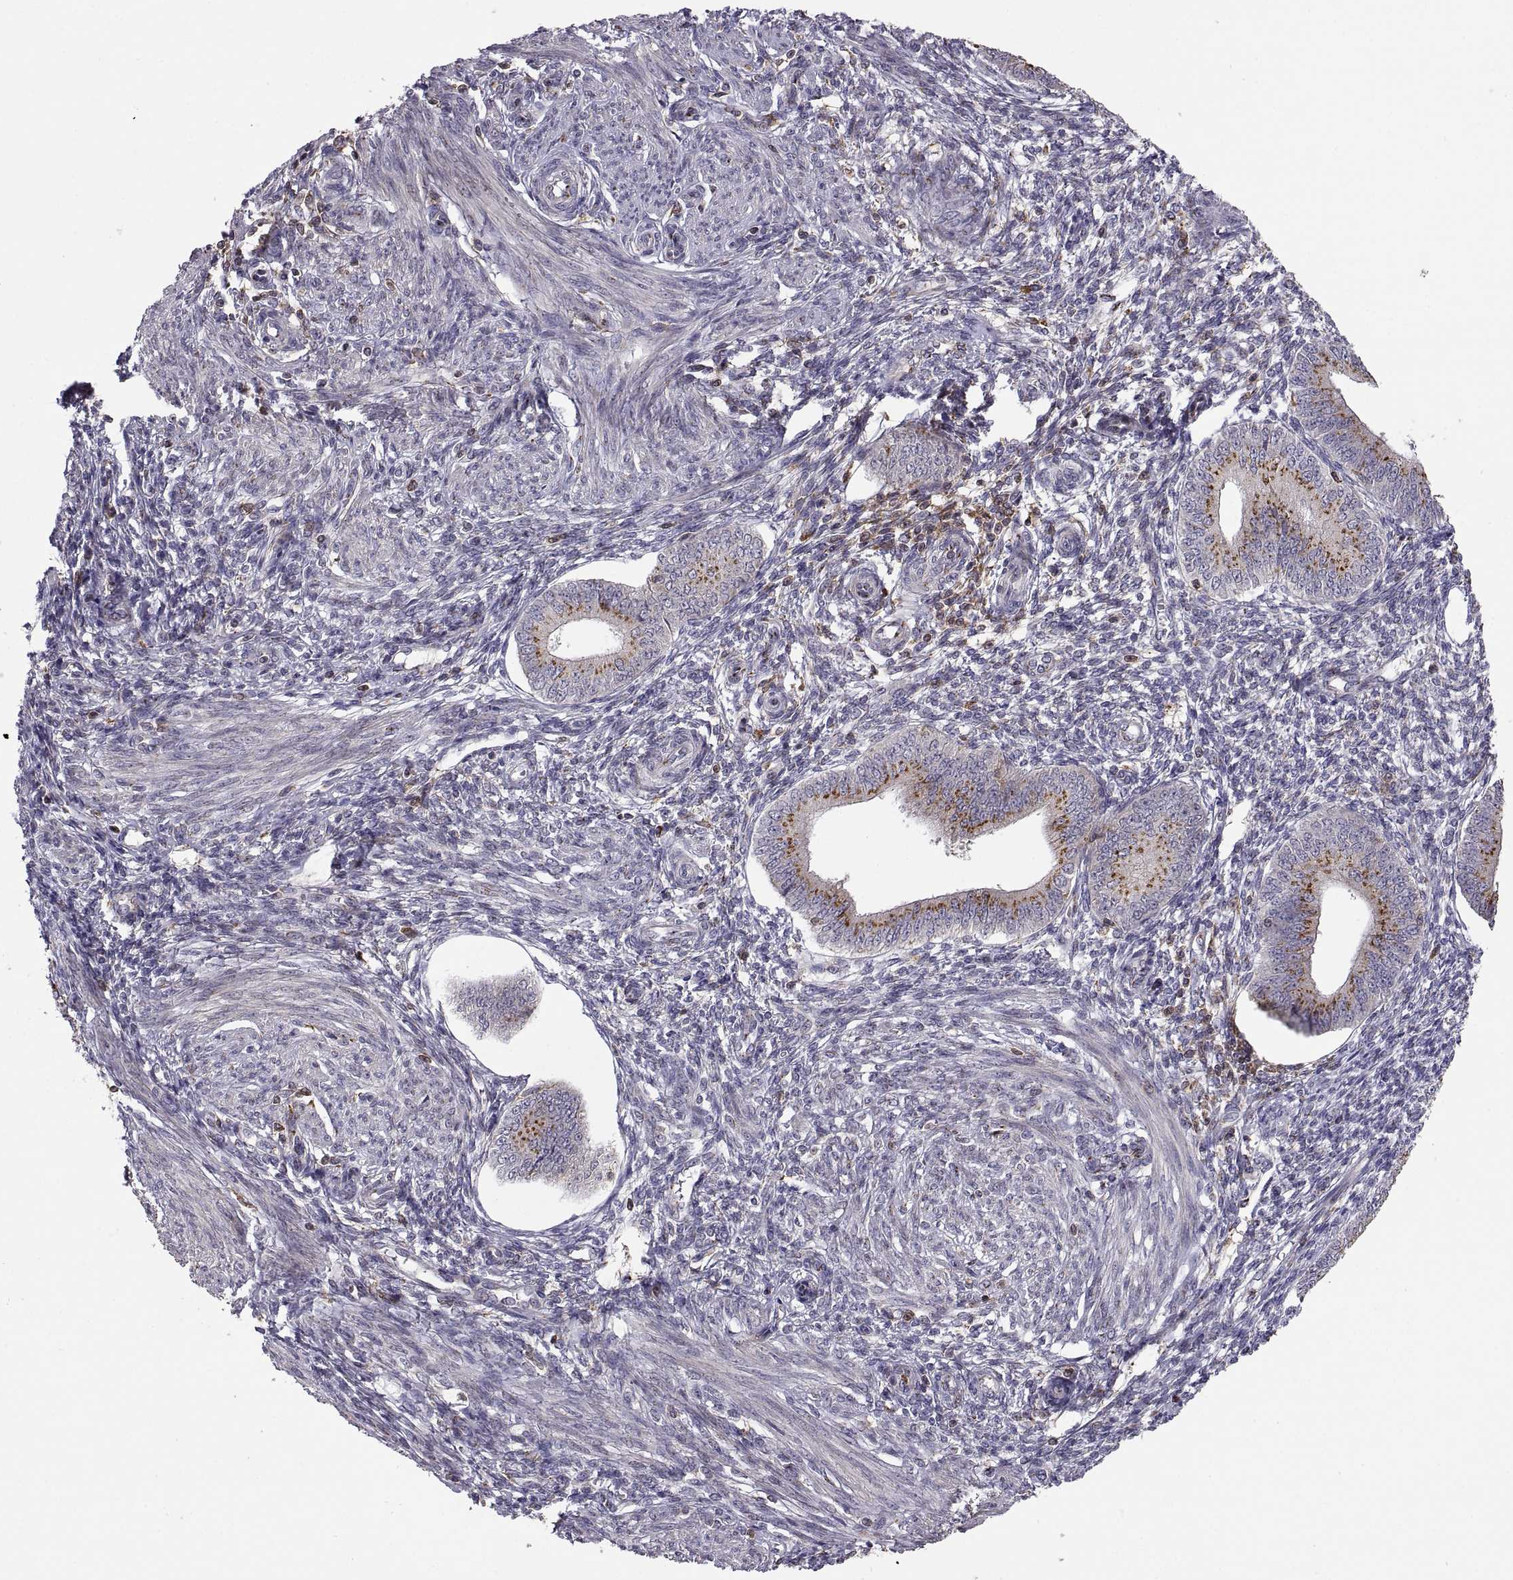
{"staining": {"intensity": "negative", "quantity": "none", "location": "none"}, "tissue": "endometrium", "cell_type": "Cells in endometrial stroma", "image_type": "normal", "snomed": [{"axis": "morphology", "description": "Normal tissue, NOS"}, {"axis": "topography", "description": "Endometrium"}], "caption": "High magnification brightfield microscopy of benign endometrium stained with DAB (3,3'-diaminobenzidine) (brown) and counterstained with hematoxylin (blue): cells in endometrial stroma show no significant staining. The staining was performed using DAB (3,3'-diaminobenzidine) to visualize the protein expression in brown, while the nuclei were stained in blue with hematoxylin (Magnification: 20x).", "gene": "ACAP1", "patient": {"sex": "female", "age": 42}}